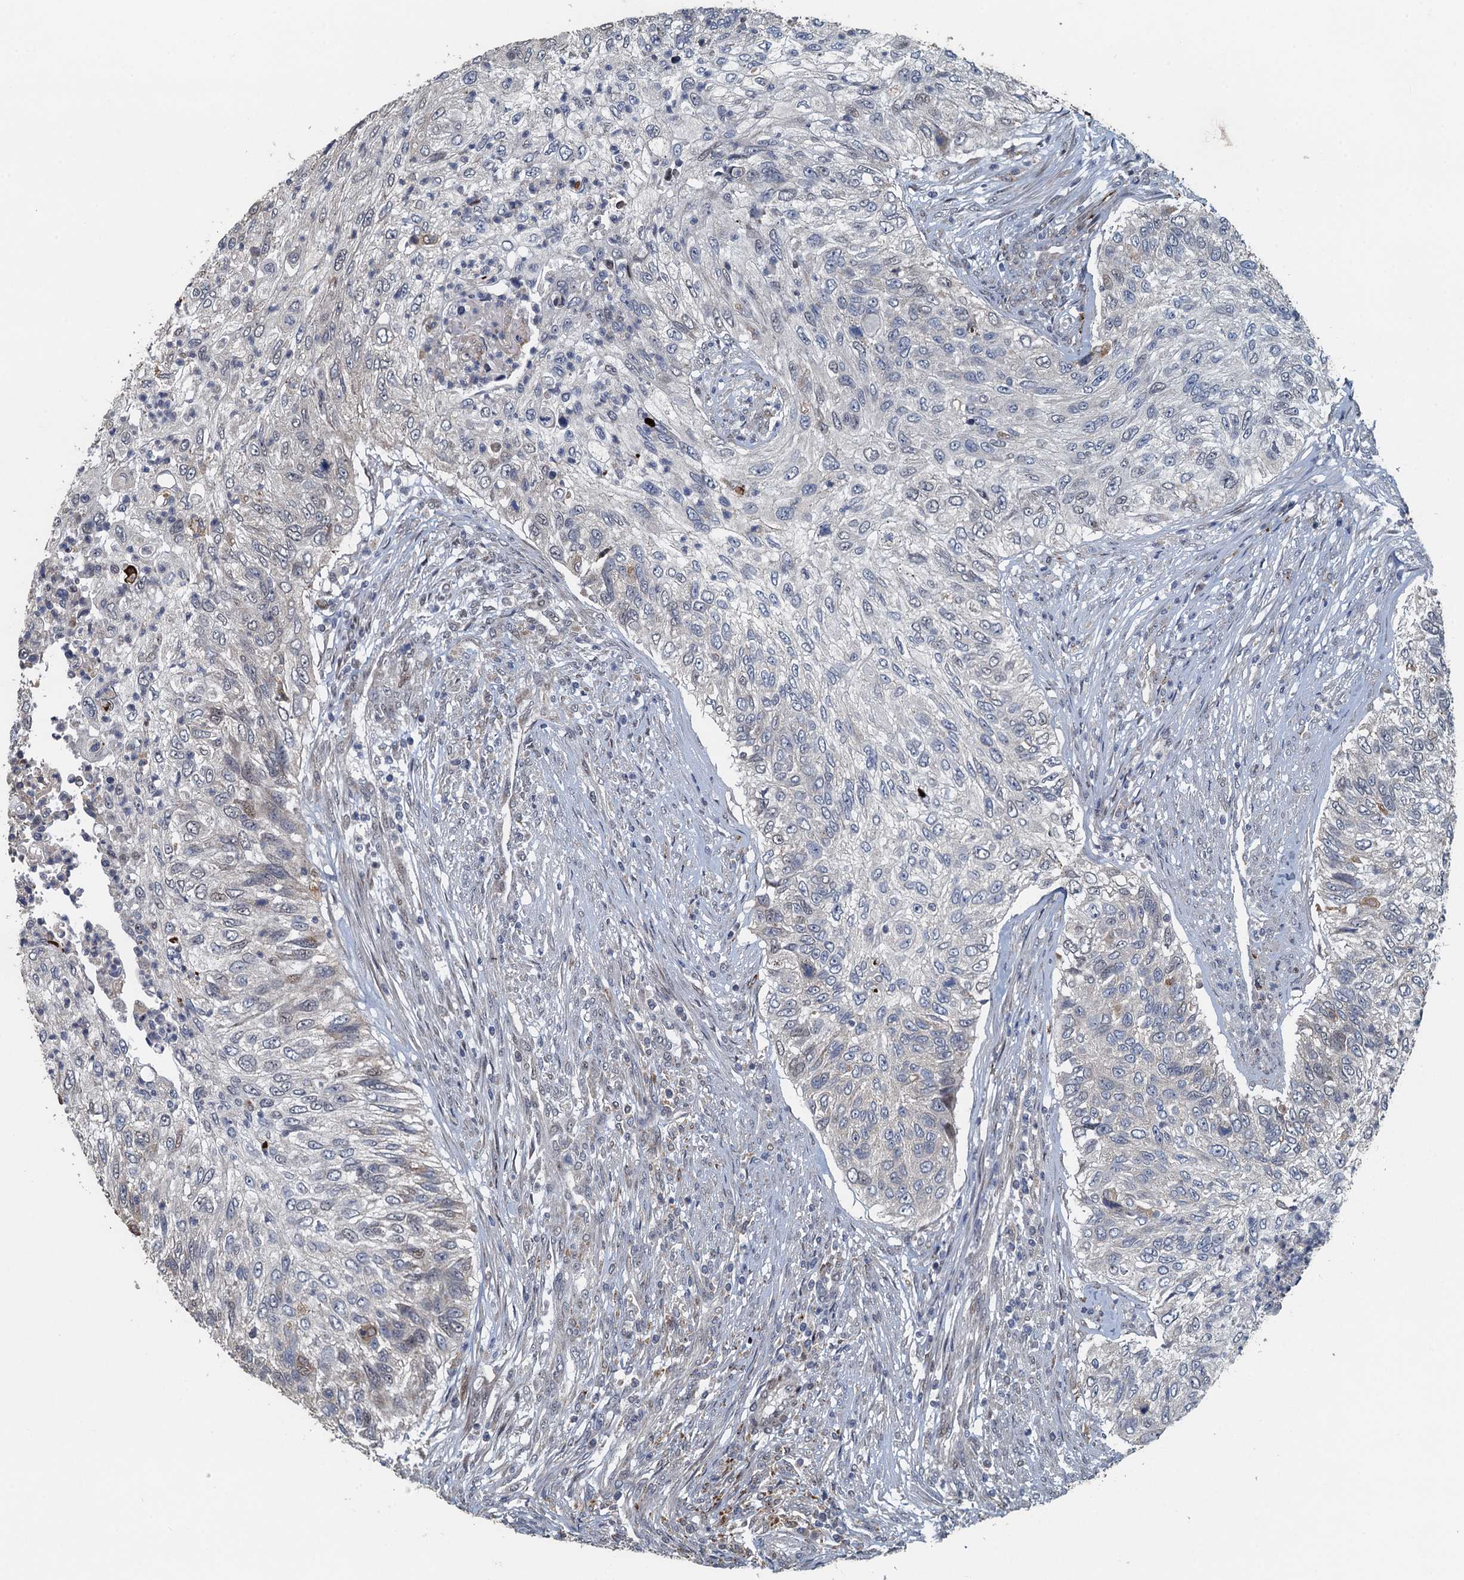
{"staining": {"intensity": "negative", "quantity": "none", "location": "none"}, "tissue": "urothelial cancer", "cell_type": "Tumor cells", "image_type": "cancer", "snomed": [{"axis": "morphology", "description": "Urothelial carcinoma, High grade"}, {"axis": "topography", "description": "Urinary bladder"}], "caption": "Tumor cells show no significant expression in urothelial carcinoma (high-grade). (DAB (3,3'-diaminobenzidine) IHC with hematoxylin counter stain).", "gene": "AGRN", "patient": {"sex": "female", "age": 60}}